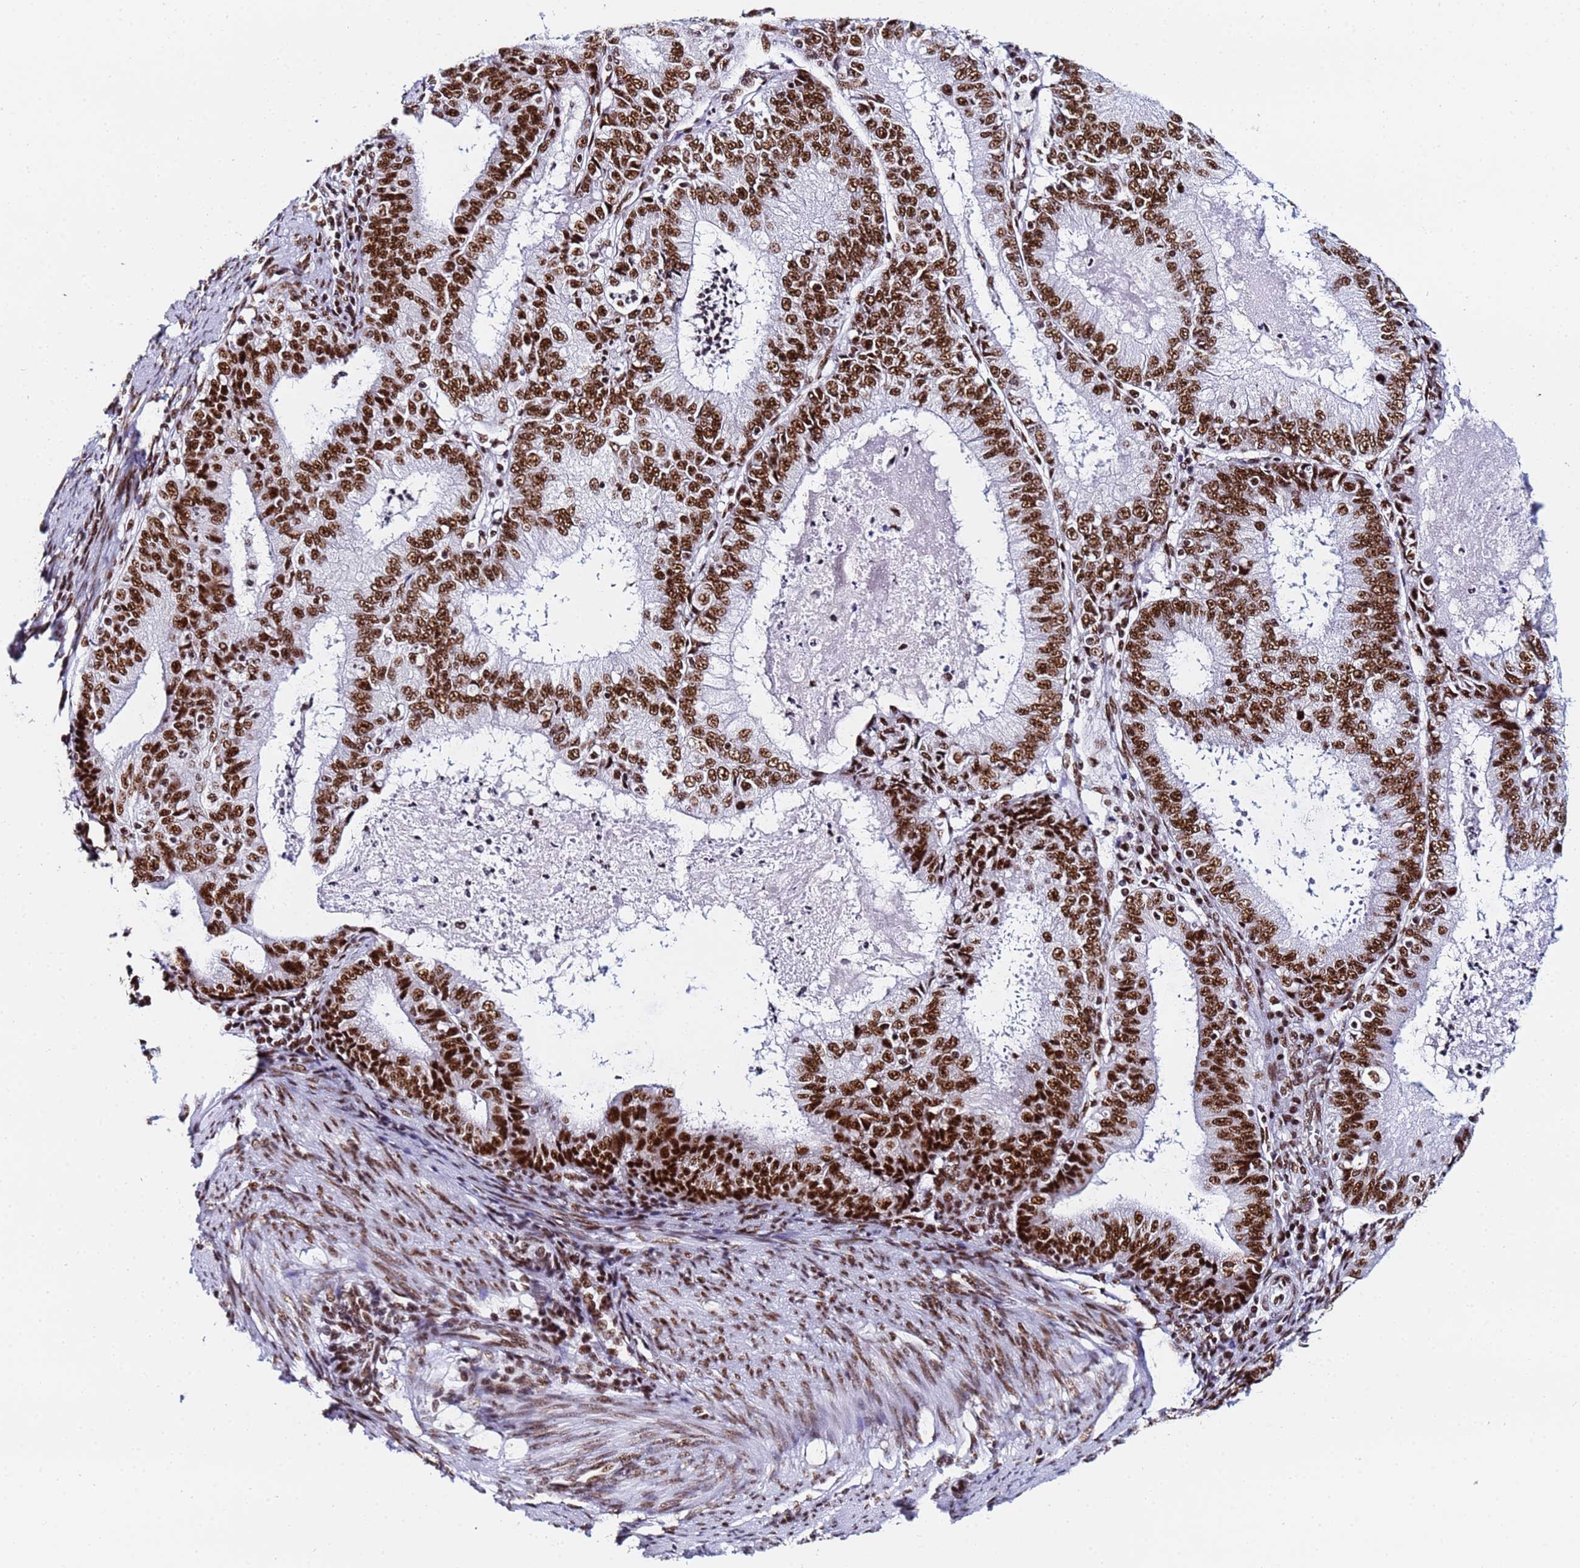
{"staining": {"intensity": "strong", "quantity": ">75%", "location": "nuclear"}, "tissue": "endometrial cancer", "cell_type": "Tumor cells", "image_type": "cancer", "snomed": [{"axis": "morphology", "description": "Adenocarcinoma, NOS"}, {"axis": "topography", "description": "Endometrium"}], "caption": "Brown immunohistochemical staining in adenocarcinoma (endometrial) displays strong nuclear expression in approximately >75% of tumor cells.", "gene": "SNRPA1", "patient": {"sex": "female", "age": 57}}